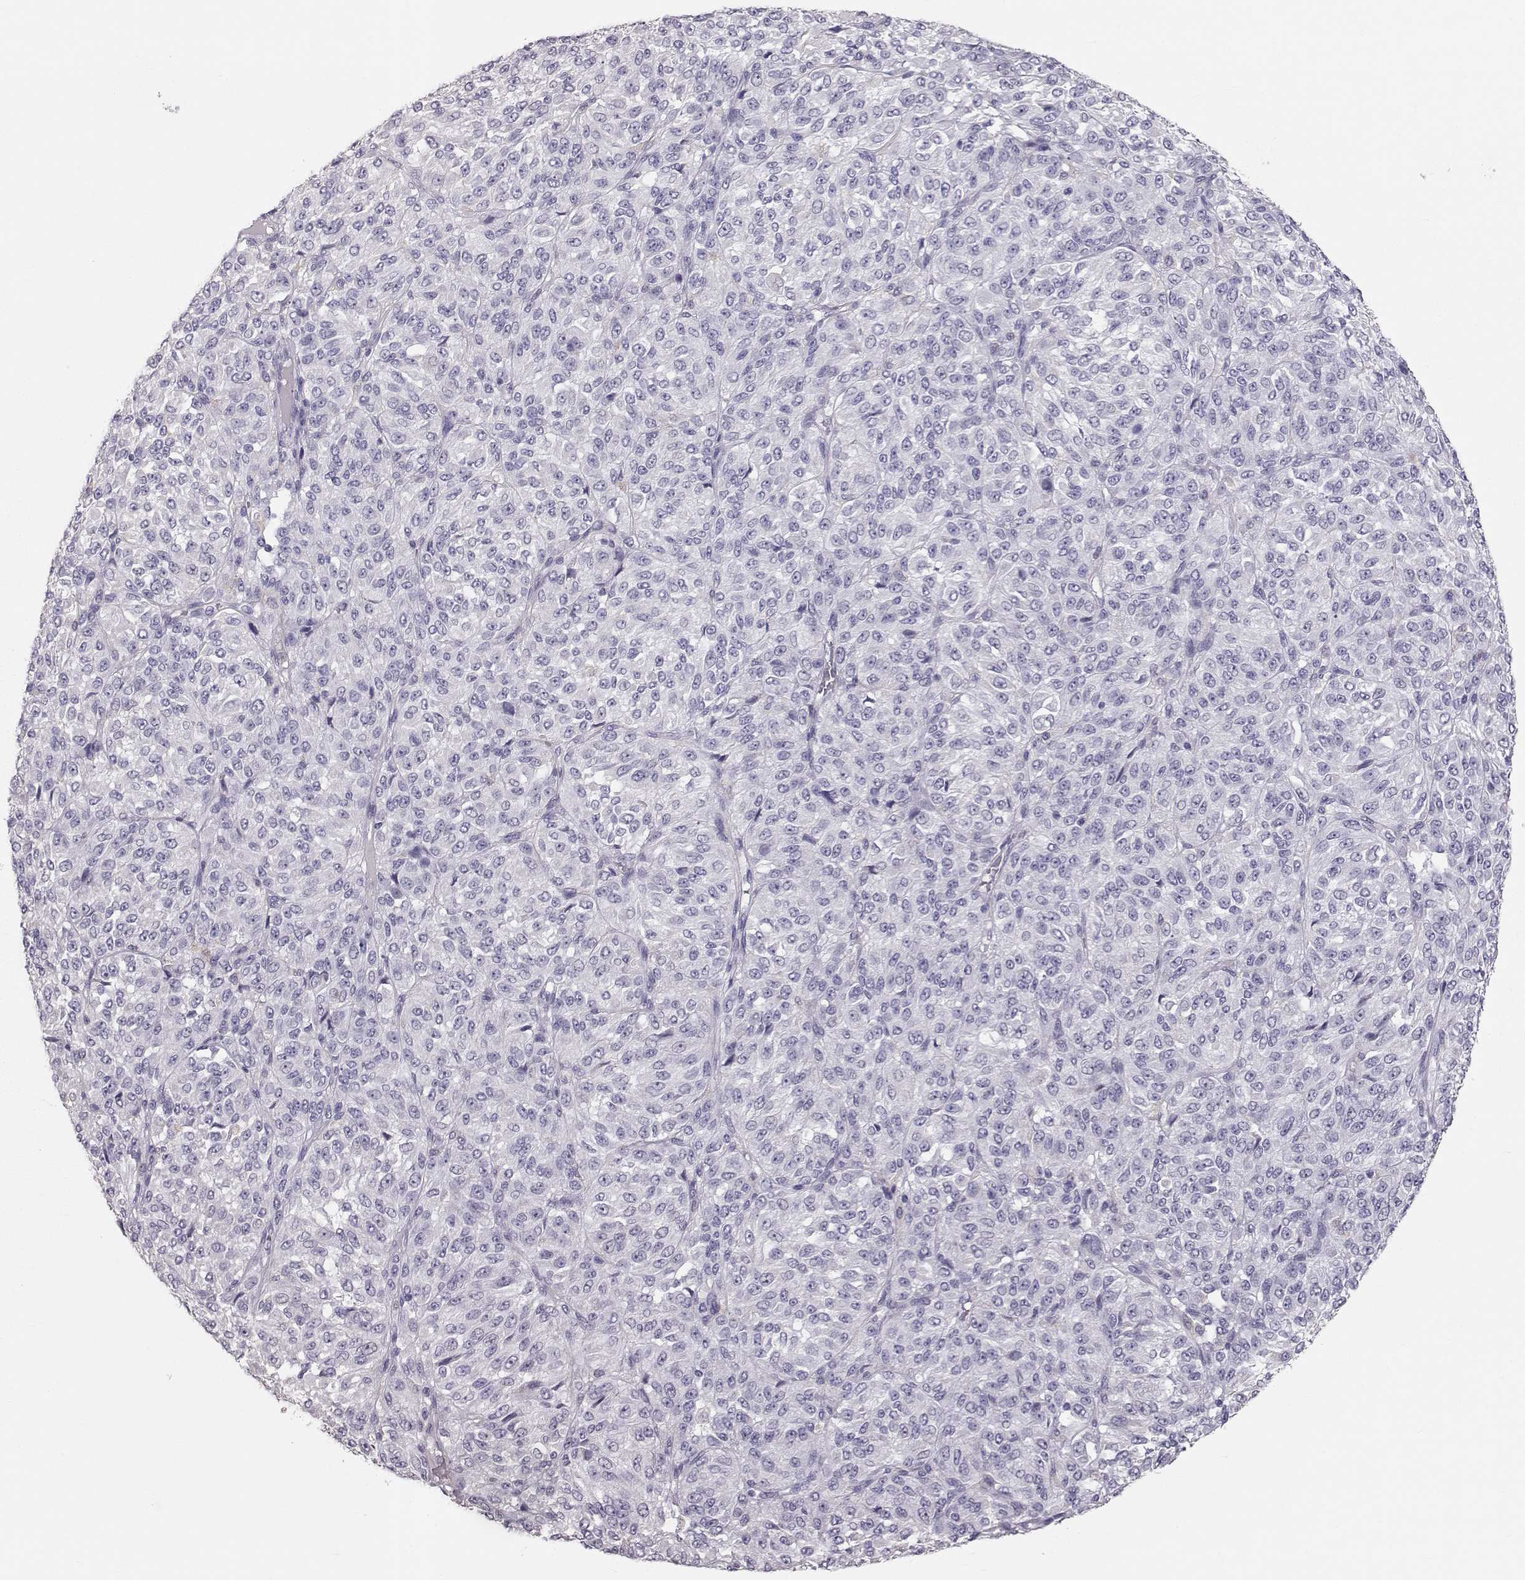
{"staining": {"intensity": "negative", "quantity": "none", "location": "none"}, "tissue": "melanoma", "cell_type": "Tumor cells", "image_type": "cancer", "snomed": [{"axis": "morphology", "description": "Malignant melanoma, Metastatic site"}, {"axis": "topography", "description": "Brain"}], "caption": "The histopathology image reveals no significant positivity in tumor cells of malignant melanoma (metastatic site).", "gene": "POU1F1", "patient": {"sex": "female", "age": 56}}